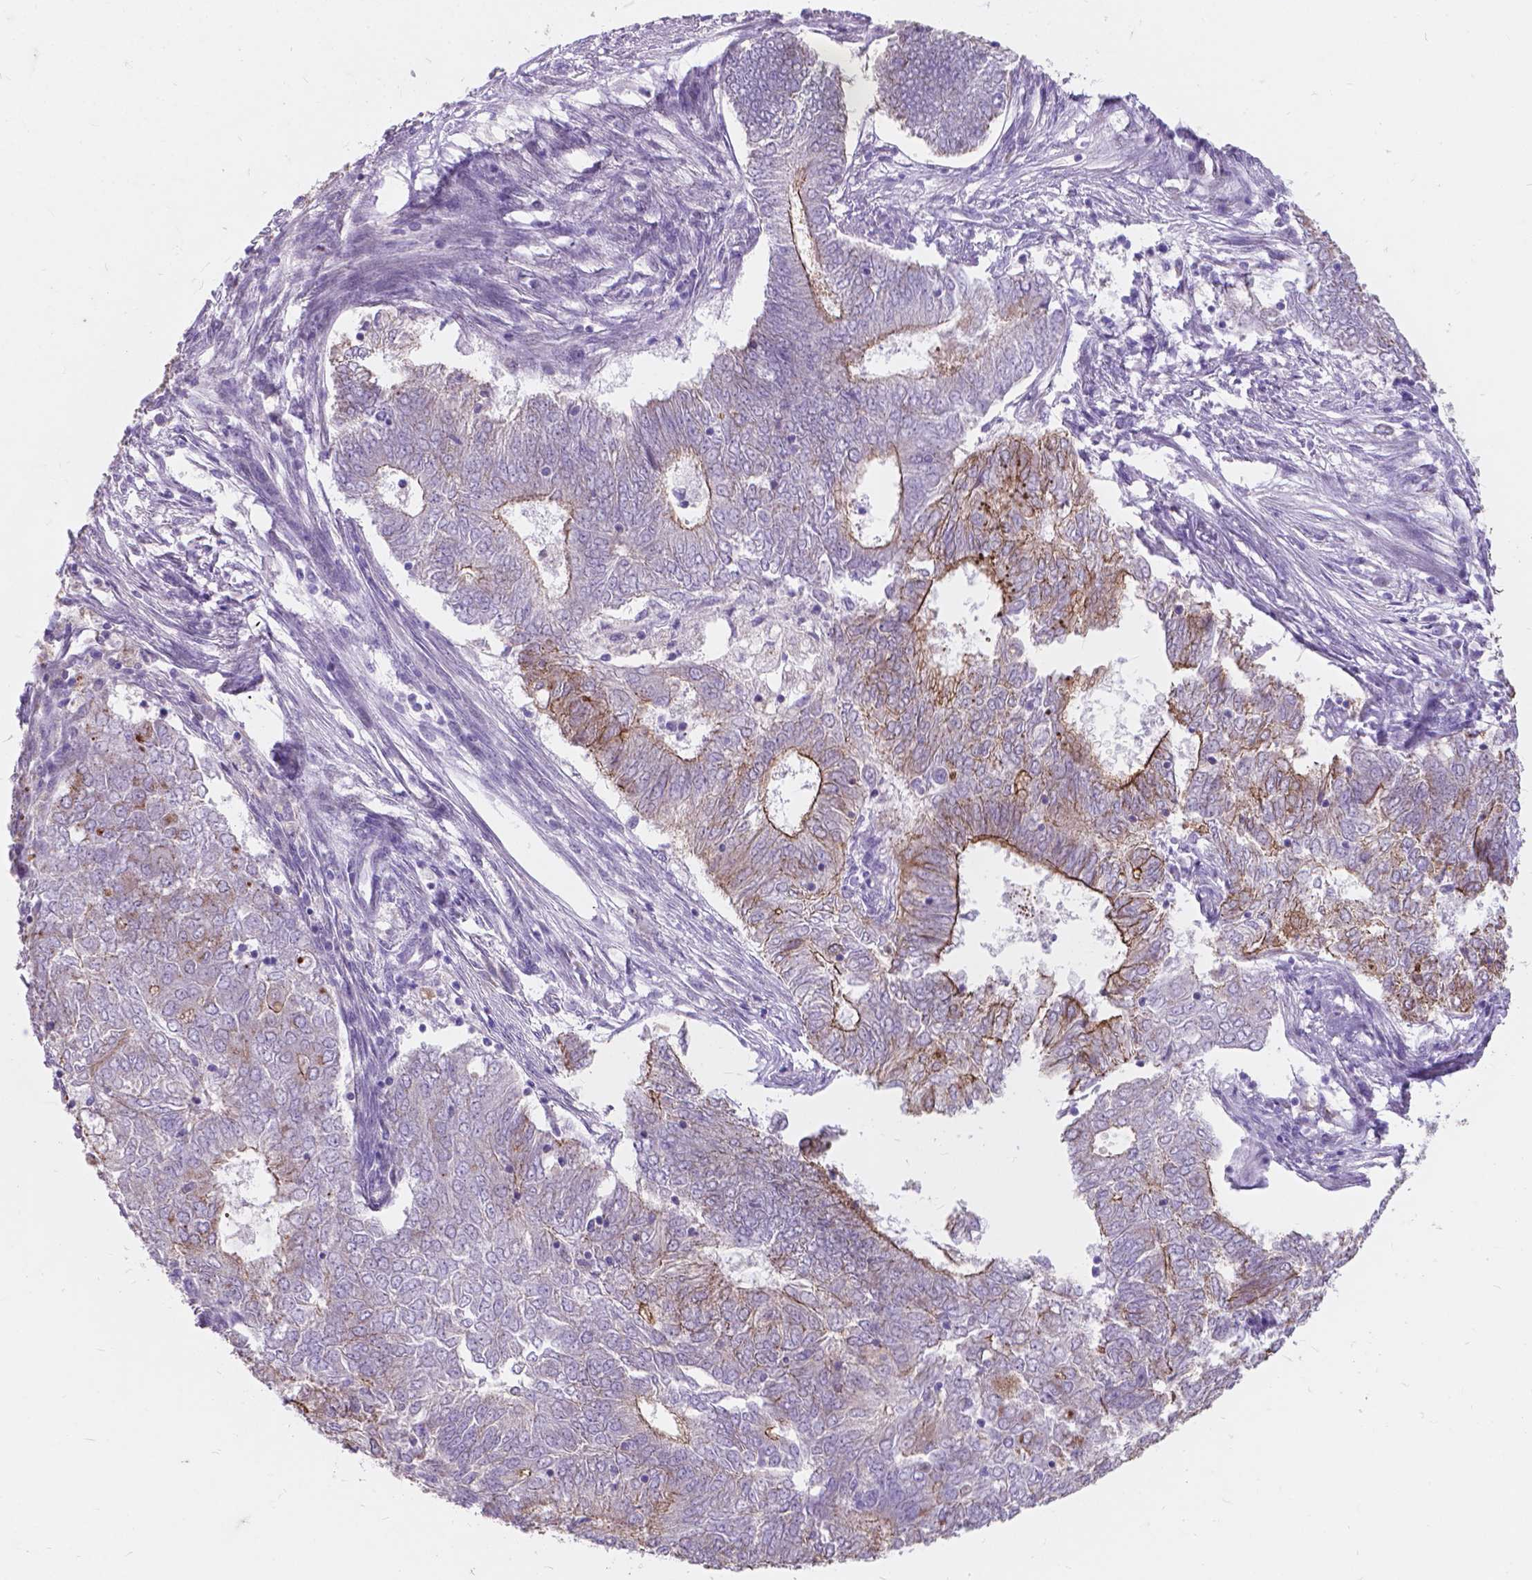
{"staining": {"intensity": "moderate", "quantity": "25%-75%", "location": "cytoplasmic/membranous"}, "tissue": "endometrial cancer", "cell_type": "Tumor cells", "image_type": "cancer", "snomed": [{"axis": "morphology", "description": "Adenocarcinoma, NOS"}, {"axis": "topography", "description": "Endometrium"}], "caption": "An IHC image of neoplastic tissue is shown. Protein staining in brown highlights moderate cytoplasmic/membranous positivity in endometrial cancer within tumor cells. Using DAB (3,3'-diaminobenzidine) (brown) and hematoxylin (blue) stains, captured at high magnification using brightfield microscopy.", "gene": "MYH14", "patient": {"sex": "female", "age": 62}}